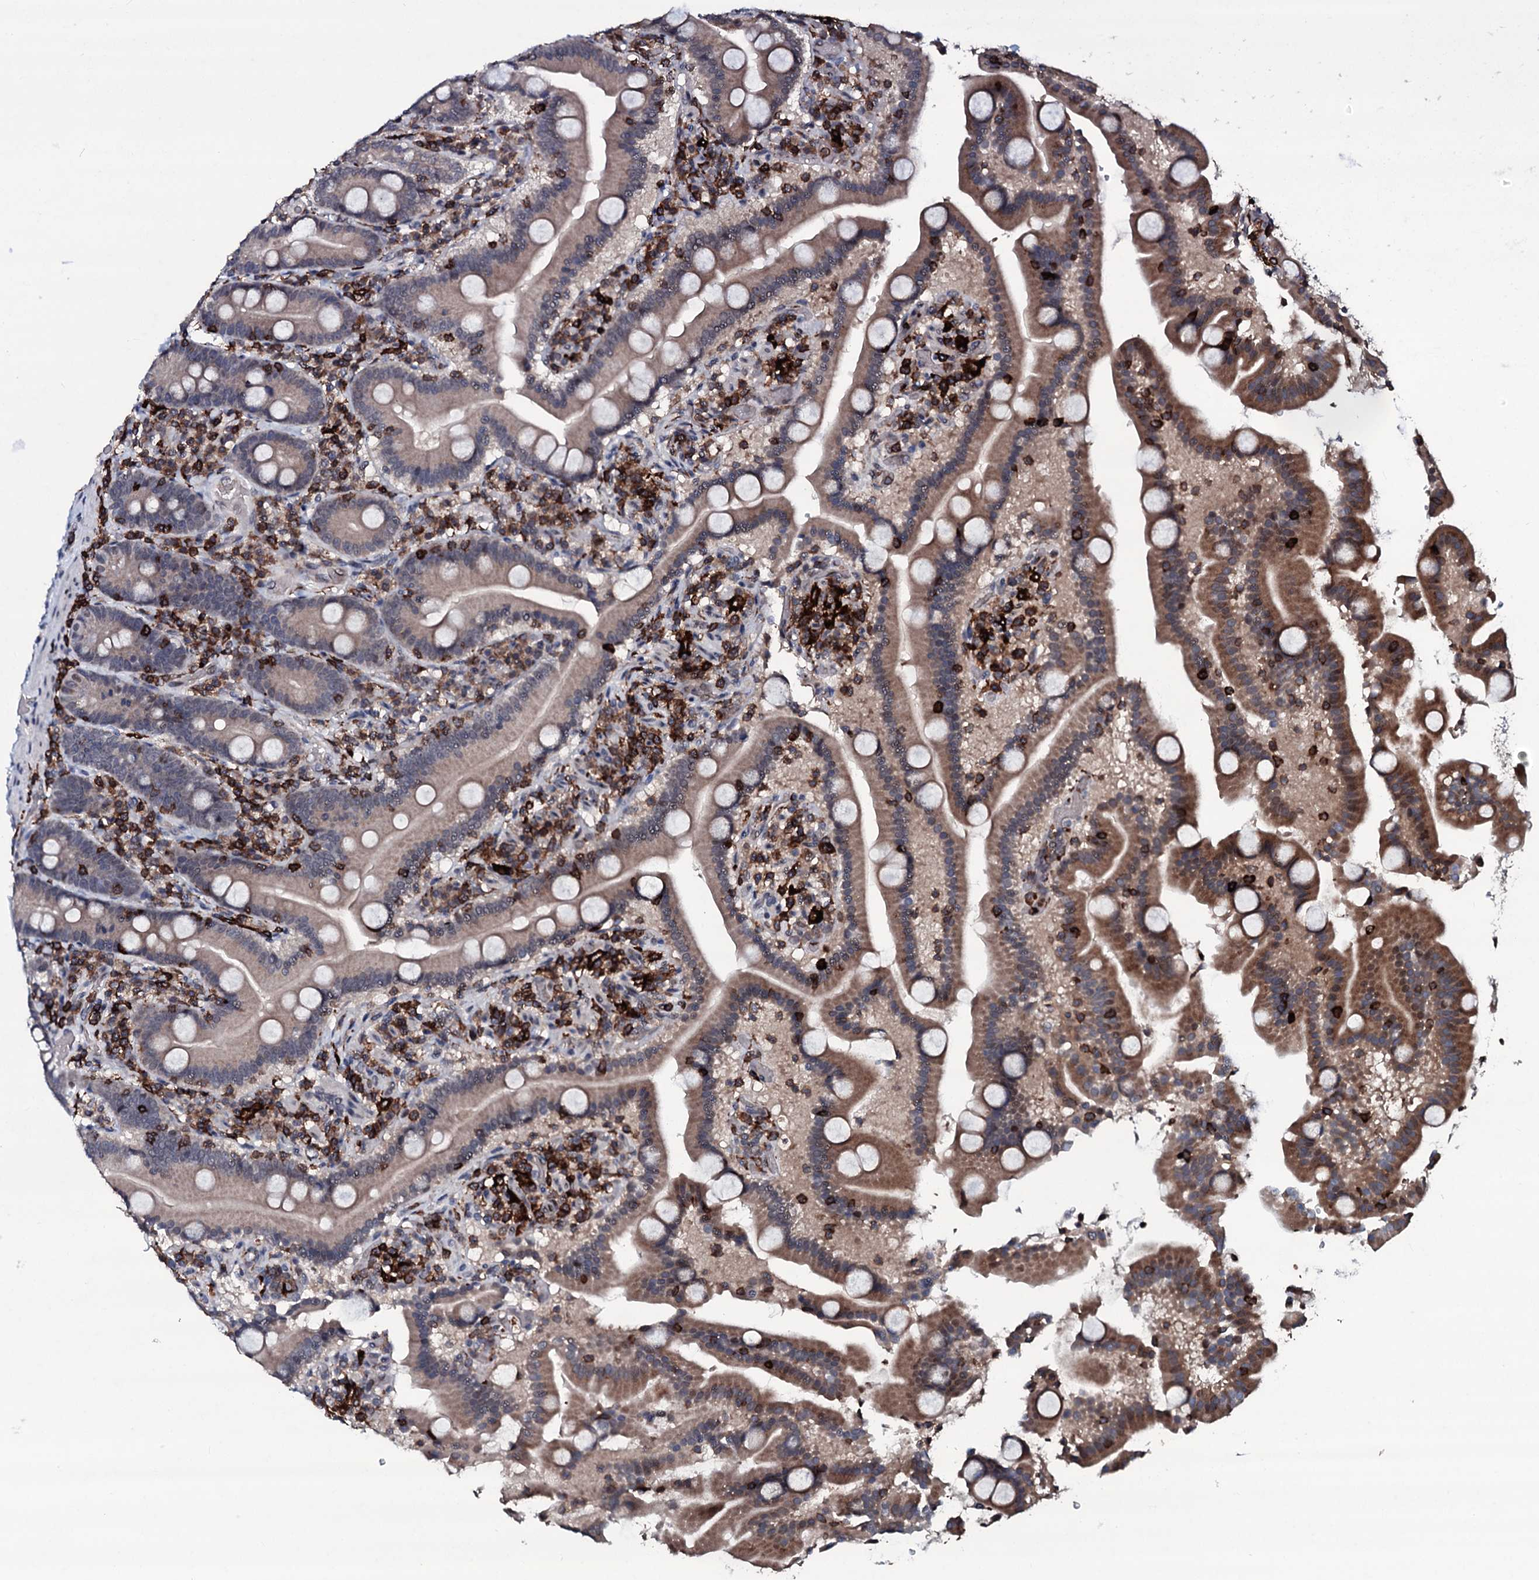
{"staining": {"intensity": "moderate", "quantity": "25%-75%", "location": "cytoplasmic/membranous"}, "tissue": "duodenum", "cell_type": "Glandular cells", "image_type": "normal", "snomed": [{"axis": "morphology", "description": "Normal tissue, NOS"}, {"axis": "topography", "description": "Duodenum"}], "caption": "Brown immunohistochemical staining in normal human duodenum displays moderate cytoplasmic/membranous staining in about 25%-75% of glandular cells.", "gene": "OGFOD2", "patient": {"sex": "male", "age": 55}}